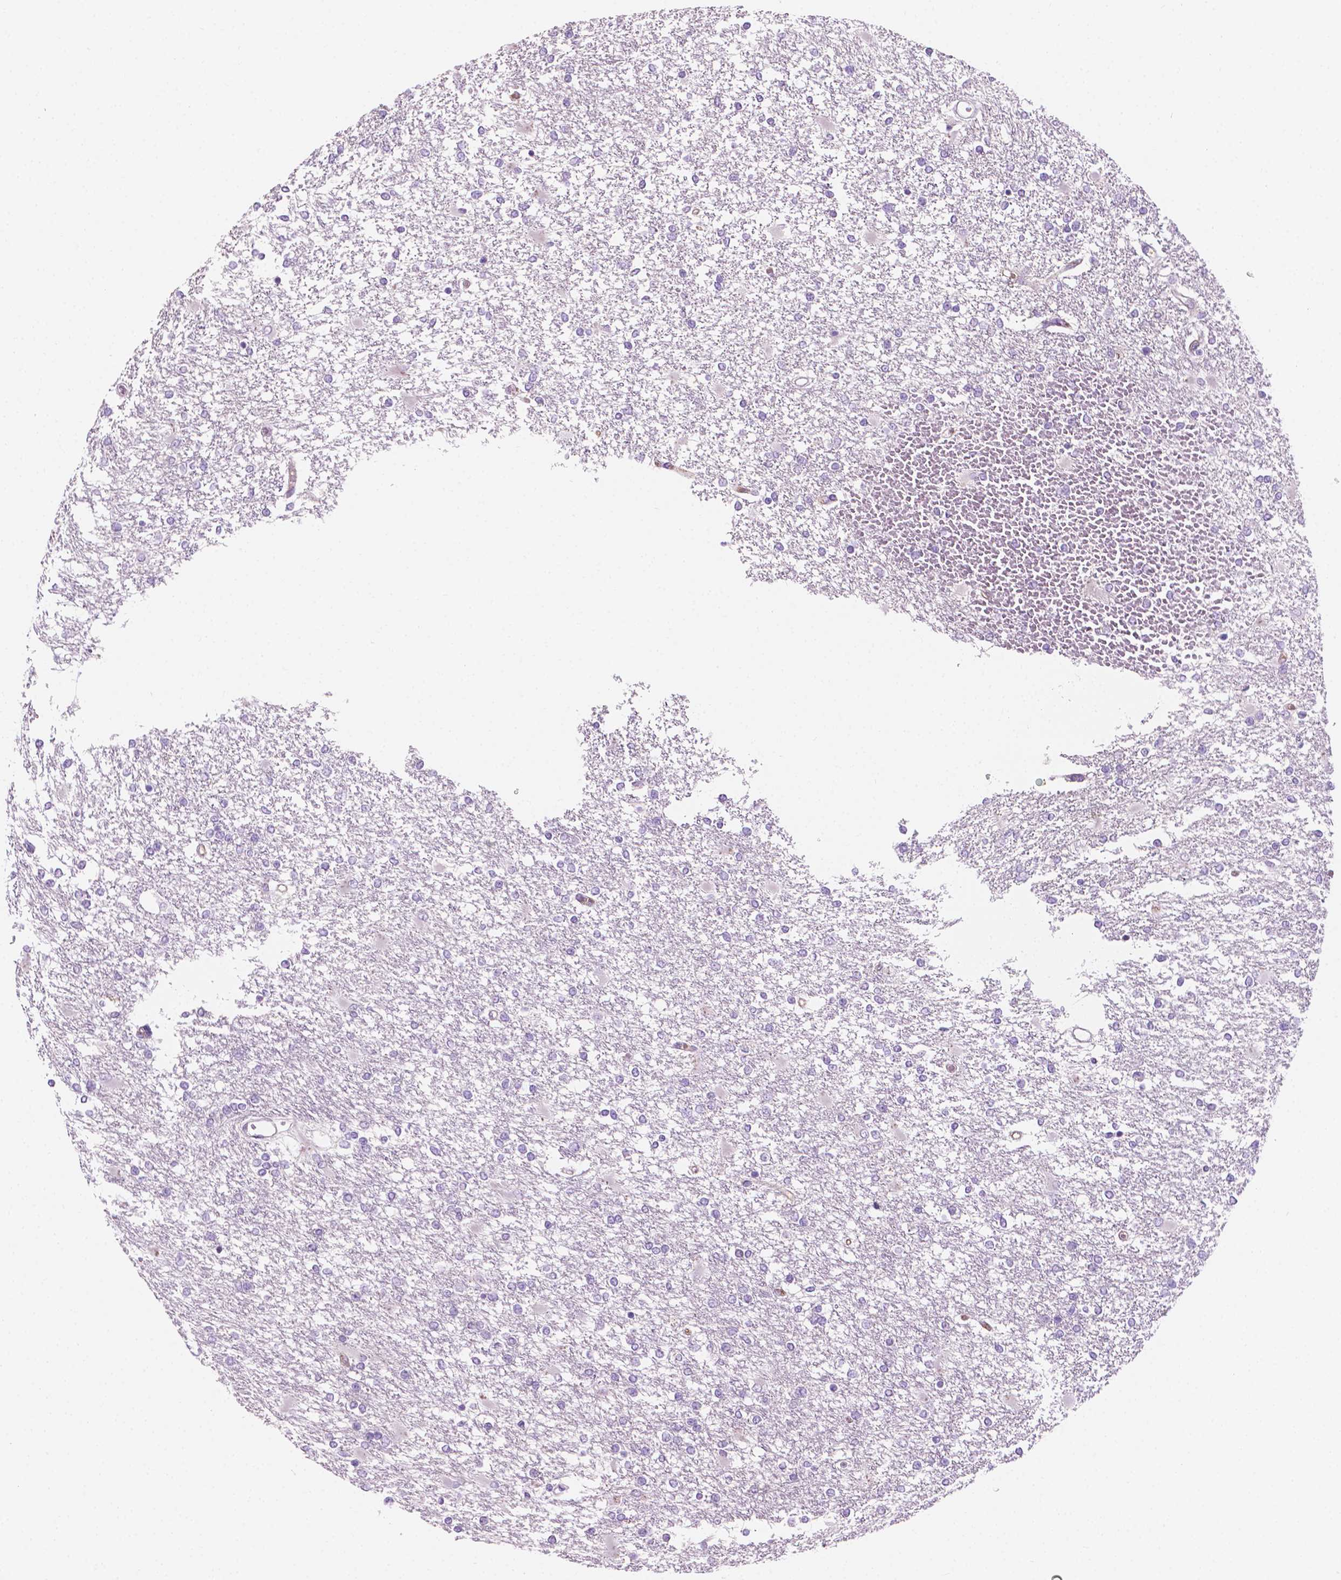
{"staining": {"intensity": "negative", "quantity": "none", "location": "none"}, "tissue": "glioma", "cell_type": "Tumor cells", "image_type": "cancer", "snomed": [{"axis": "morphology", "description": "Glioma, malignant, High grade"}, {"axis": "topography", "description": "Cerebral cortex"}], "caption": "Tumor cells show no significant expression in malignant high-grade glioma.", "gene": "EPPK1", "patient": {"sex": "male", "age": 79}}